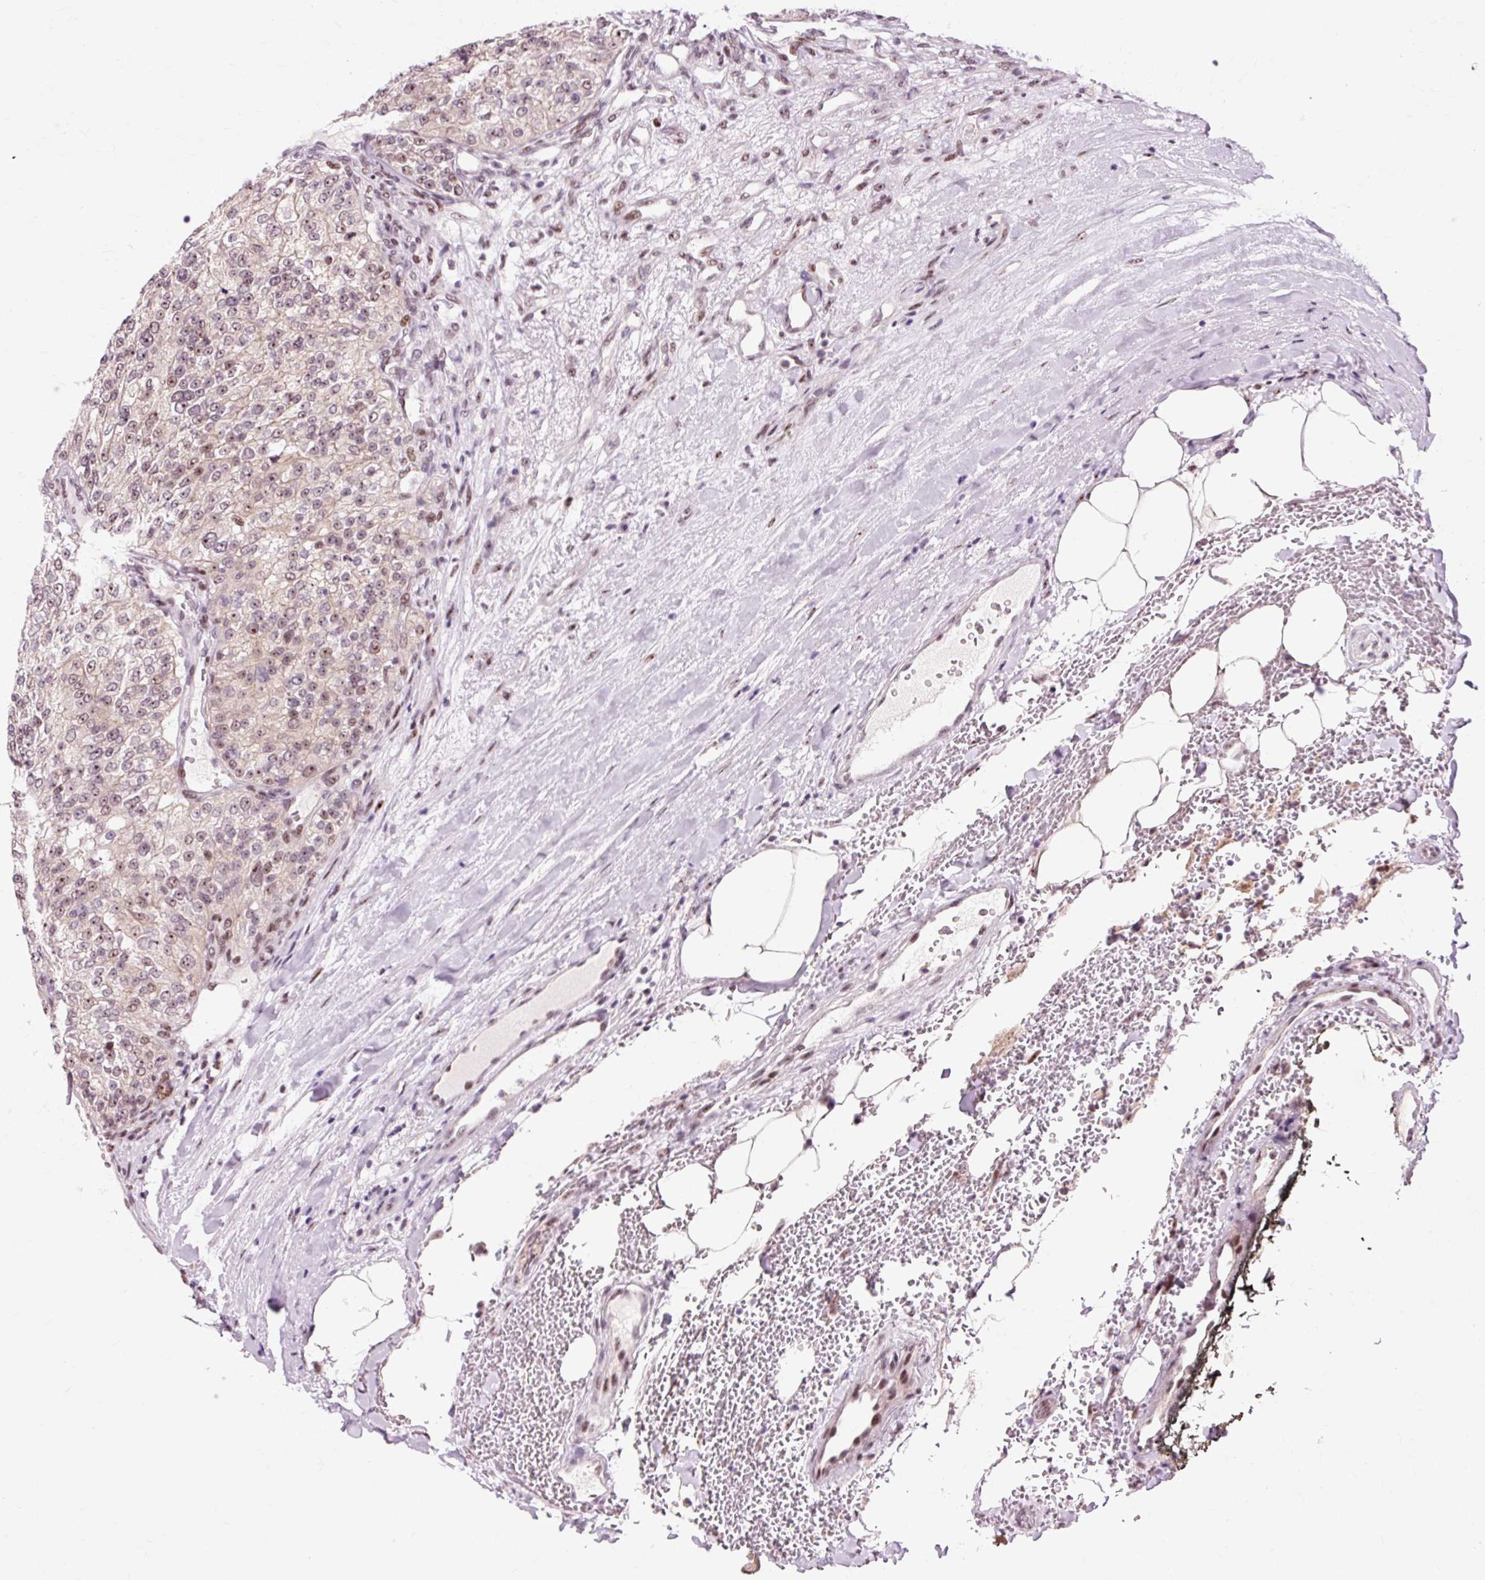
{"staining": {"intensity": "moderate", "quantity": "25%-75%", "location": "nuclear"}, "tissue": "renal cancer", "cell_type": "Tumor cells", "image_type": "cancer", "snomed": [{"axis": "morphology", "description": "Adenocarcinoma, NOS"}, {"axis": "topography", "description": "Kidney"}], "caption": "A high-resolution histopathology image shows IHC staining of renal cancer, which exhibits moderate nuclear staining in approximately 25%-75% of tumor cells.", "gene": "MACROD2", "patient": {"sex": "female", "age": 63}}